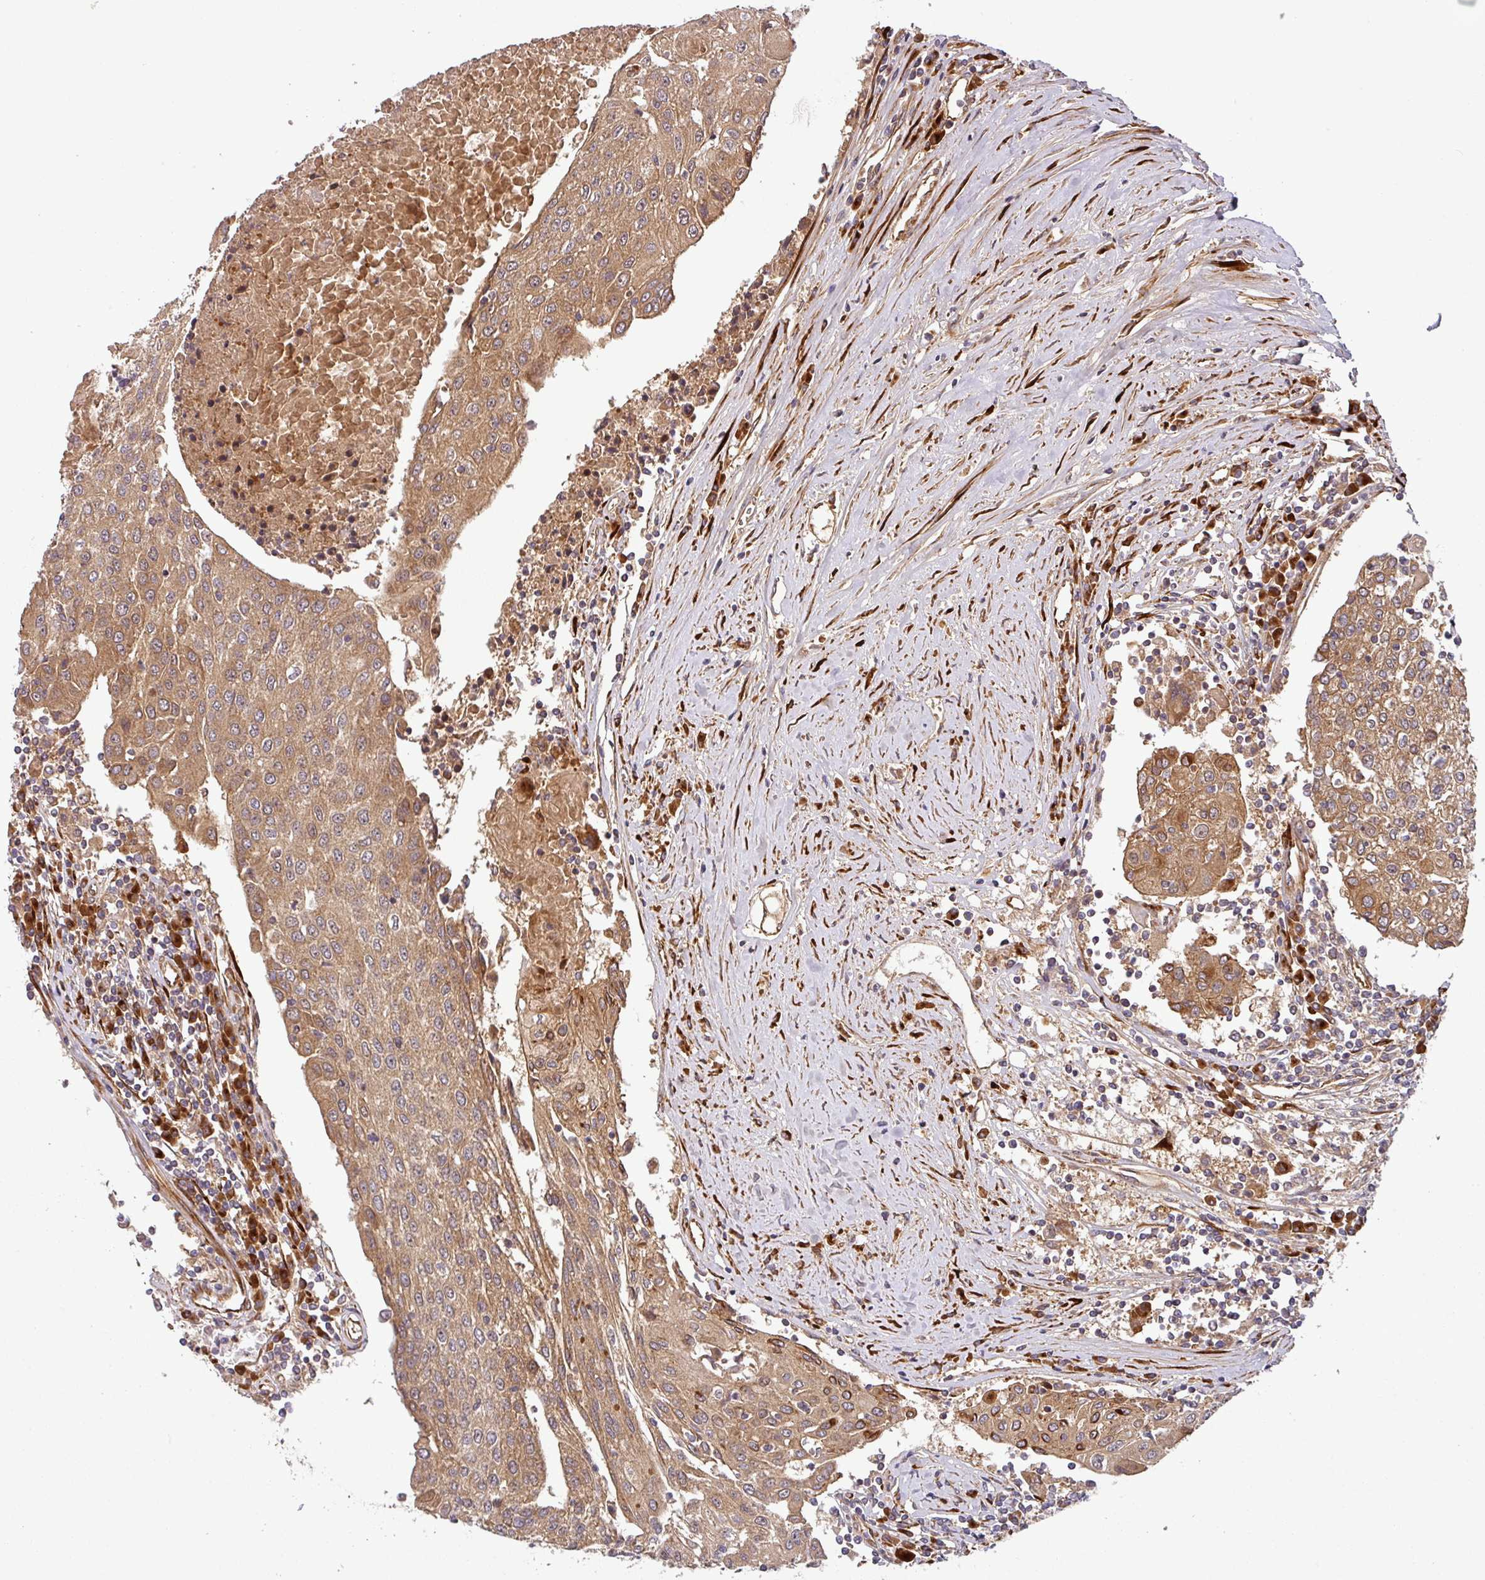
{"staining": {"intensity": "moderate", "quantity": ">75%", "location": "cytoplasmic/membranous"}, "tissue": "urothelial cancer", "cell_type": "Tumor cells", "image_type": "cancer", "snomed": [{"axis": "morphology", "description": "Urothelial carcinoma, High grade"}, {"axis": "topography", "description": "Urinary bladder"}], "caption": "An image of urothelial carcinoma (high-grade) stained for a protein shows moderate cytoplasmic/membranous brown staining in tumor cells. (DAB (3,3'-diaminobenzidine) IHC with brightfield microscopy, high magnification).", "gene": "ART1", "patient": {"sex": "female", "age": 85}}